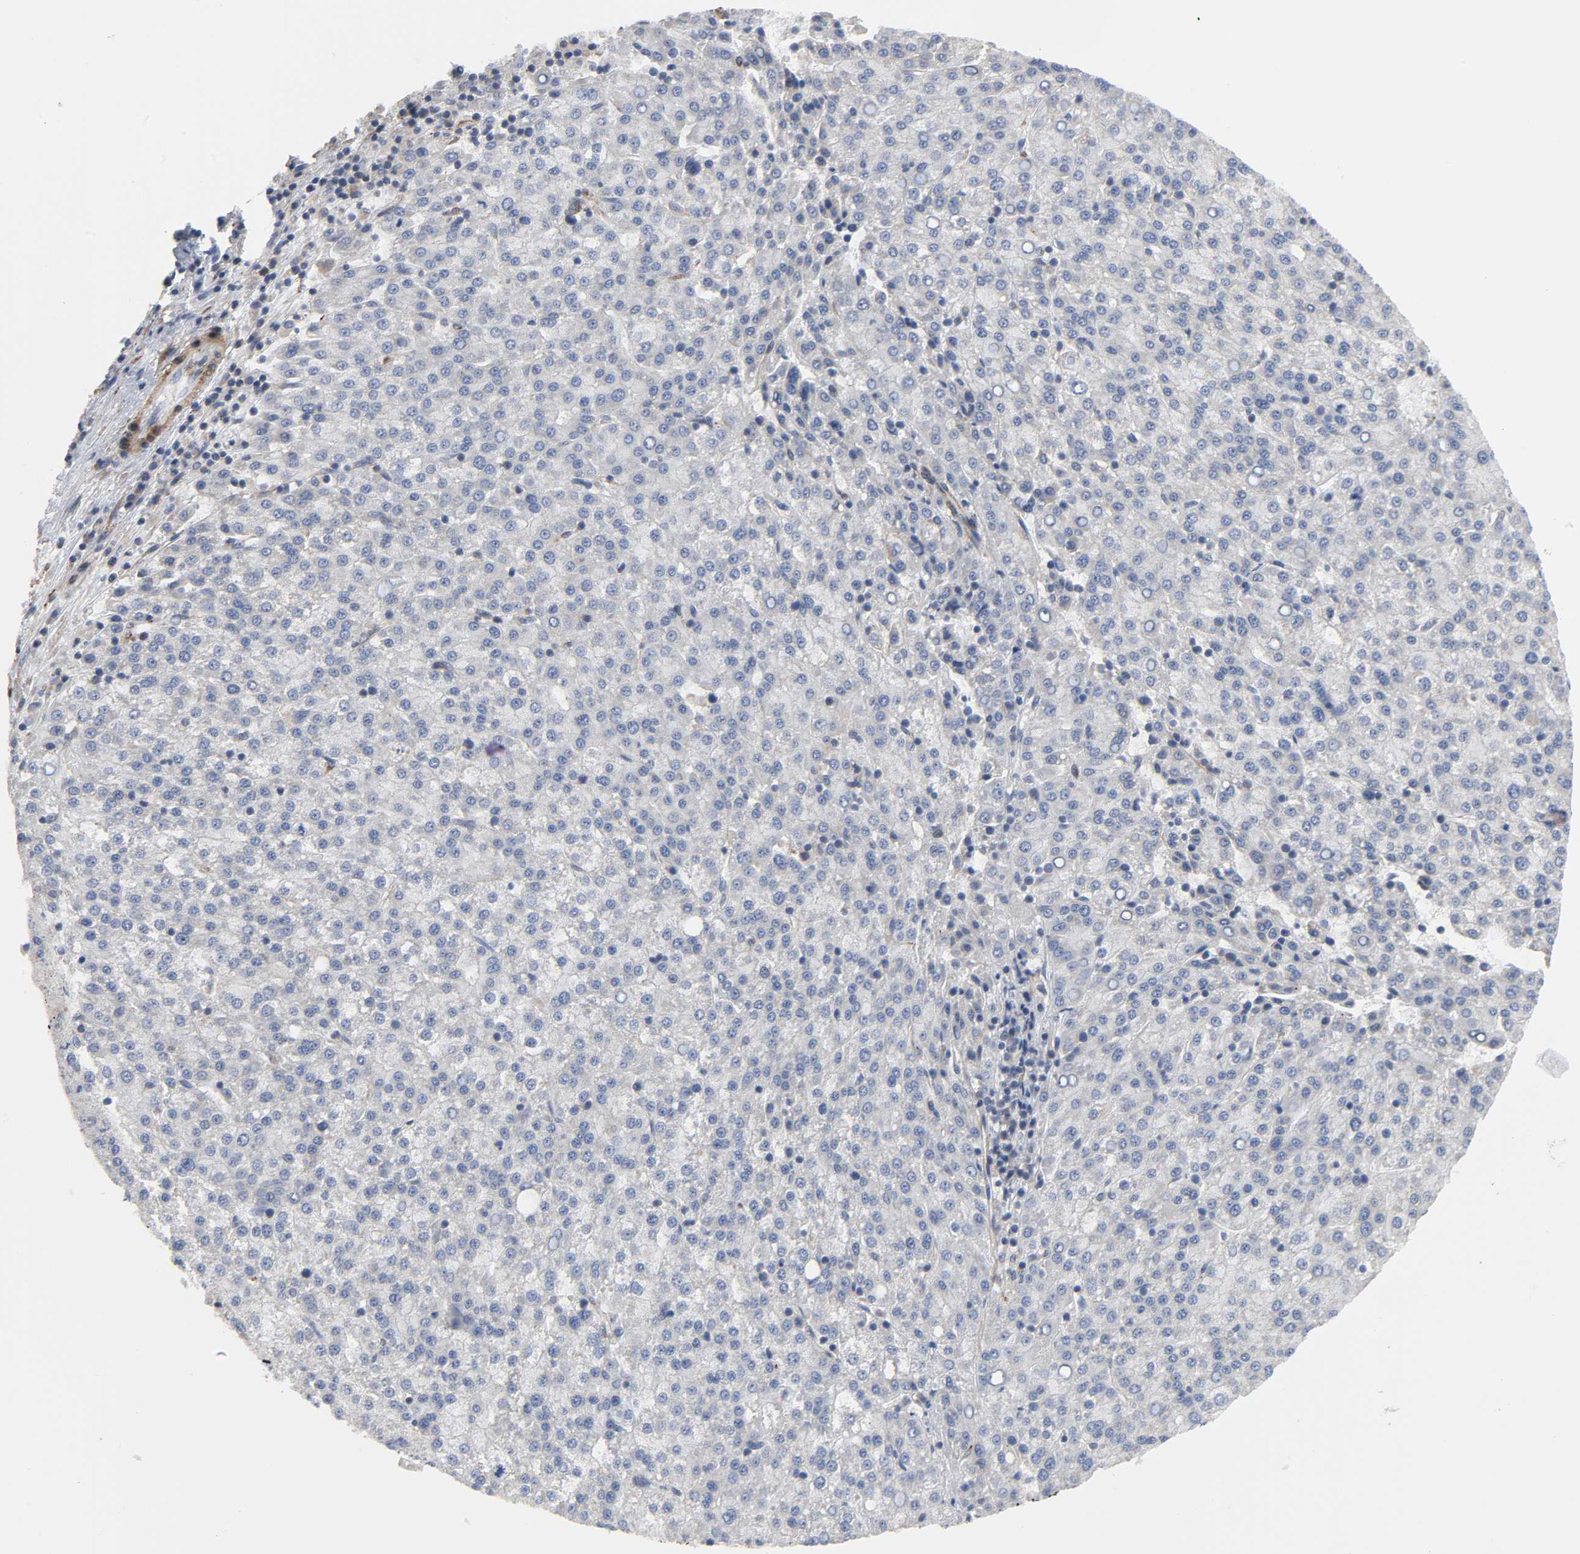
{"staining": {"intensity": "negative", "quantity": "none", "location": "none"}, "tissue": "liver cancer", "cell_type": "Tumor cells", "image_type": "cancer", "snomed": [{"axis": "morphology", "description": "Carcinoma, Hepatocellular, NOS"}, {"axis": "topography", "description": "Liver"}], "caption": "This is an IHC photomicrograph of liver hepatocellular carcinoma. There is no staining in tumor cells.", "gene": "ARHGAP1", "patient": {"sex": "female", "age": 58}}